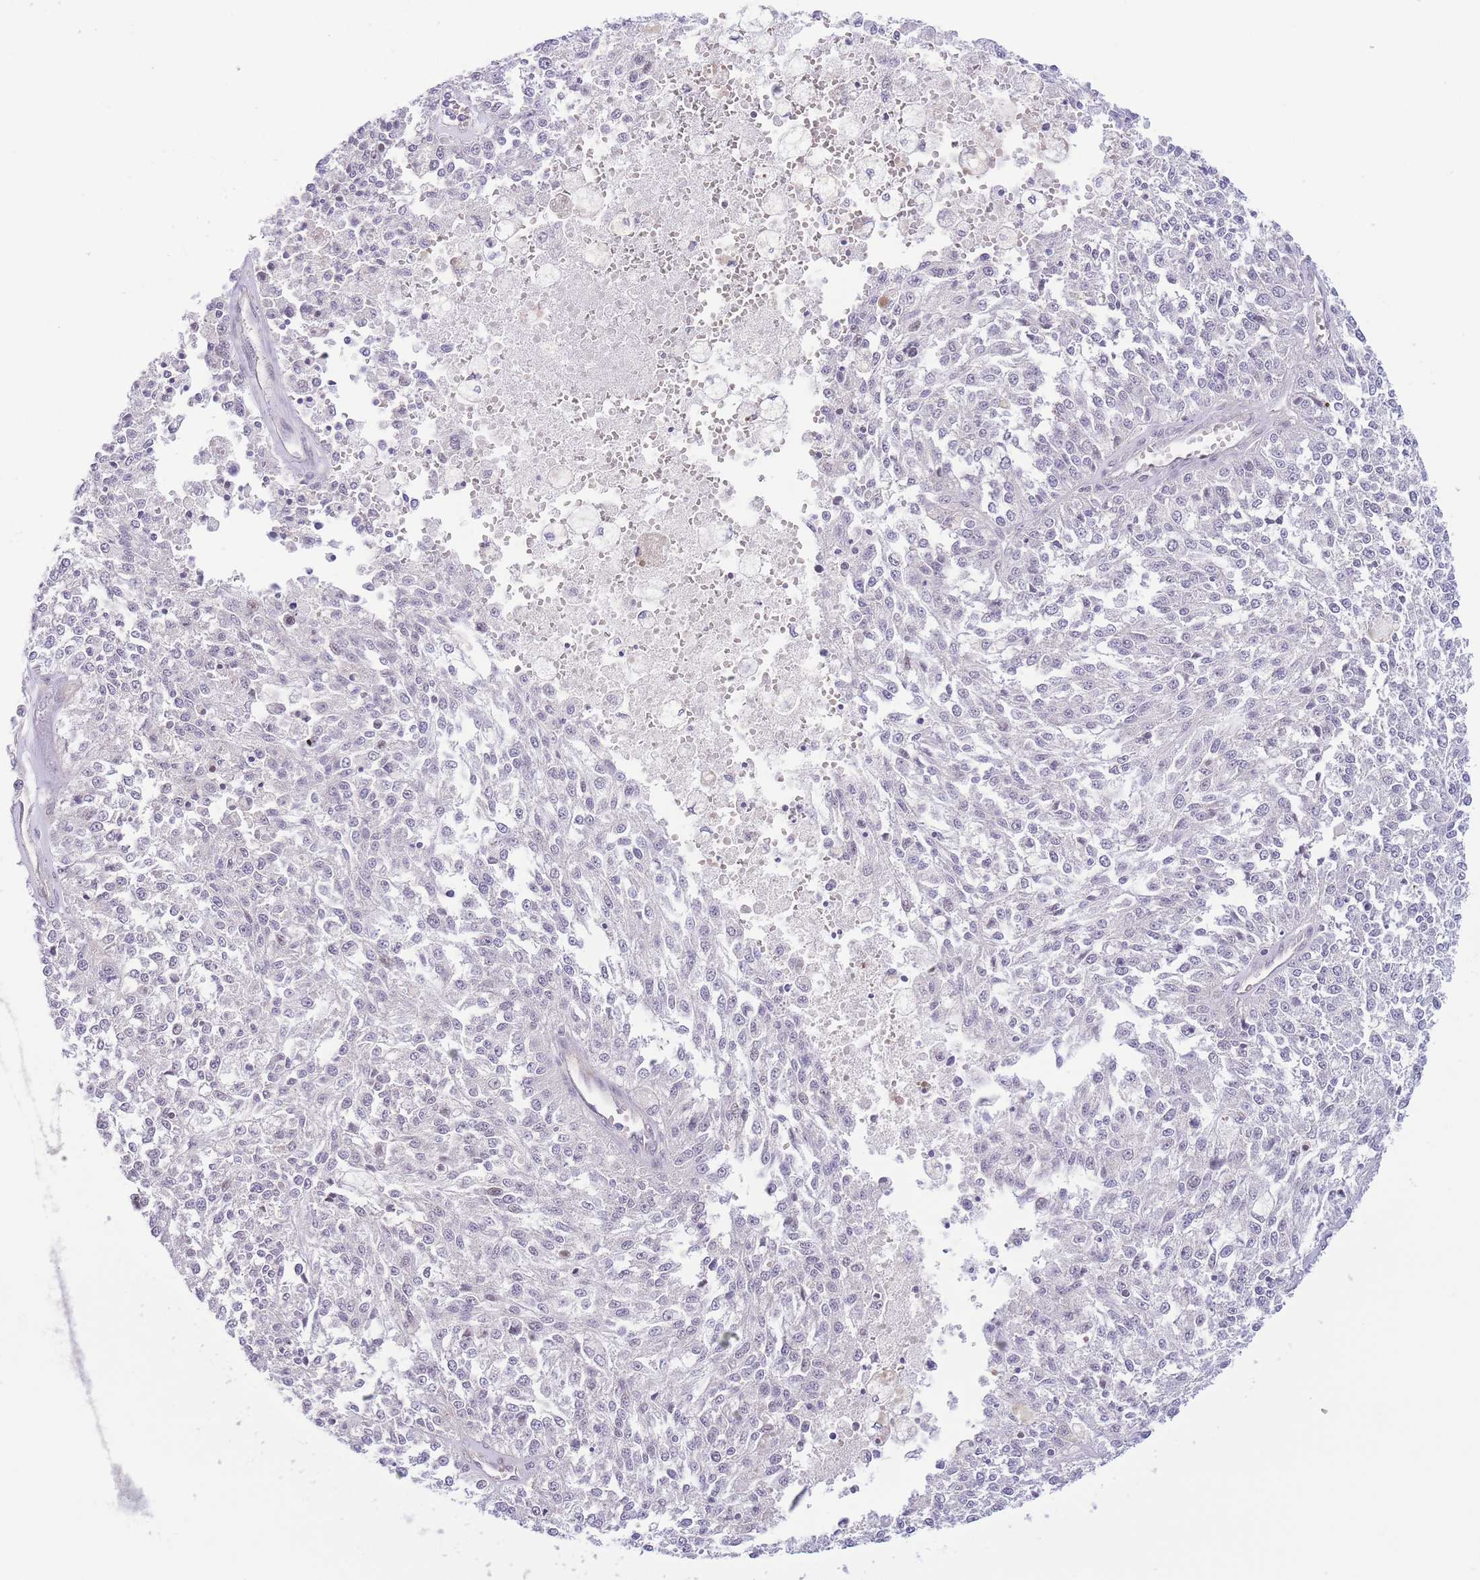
{"staining": {"intensity": "negative", "quantity": "none", "location": "none"}, "tissue": "melanoma", "cell_type": "Tumor cells", "image_type": "cancer", "snomed": [{"axis": "morphology", "description": "Malignant melanoma, NOS"}, {"axis": "topography", "description": "Skin"}], "caption": "Tumor cells show no significant protein expression in melanoma.", "gene": "C9orf152", "patient": {"sex": "female", "age": 64}}